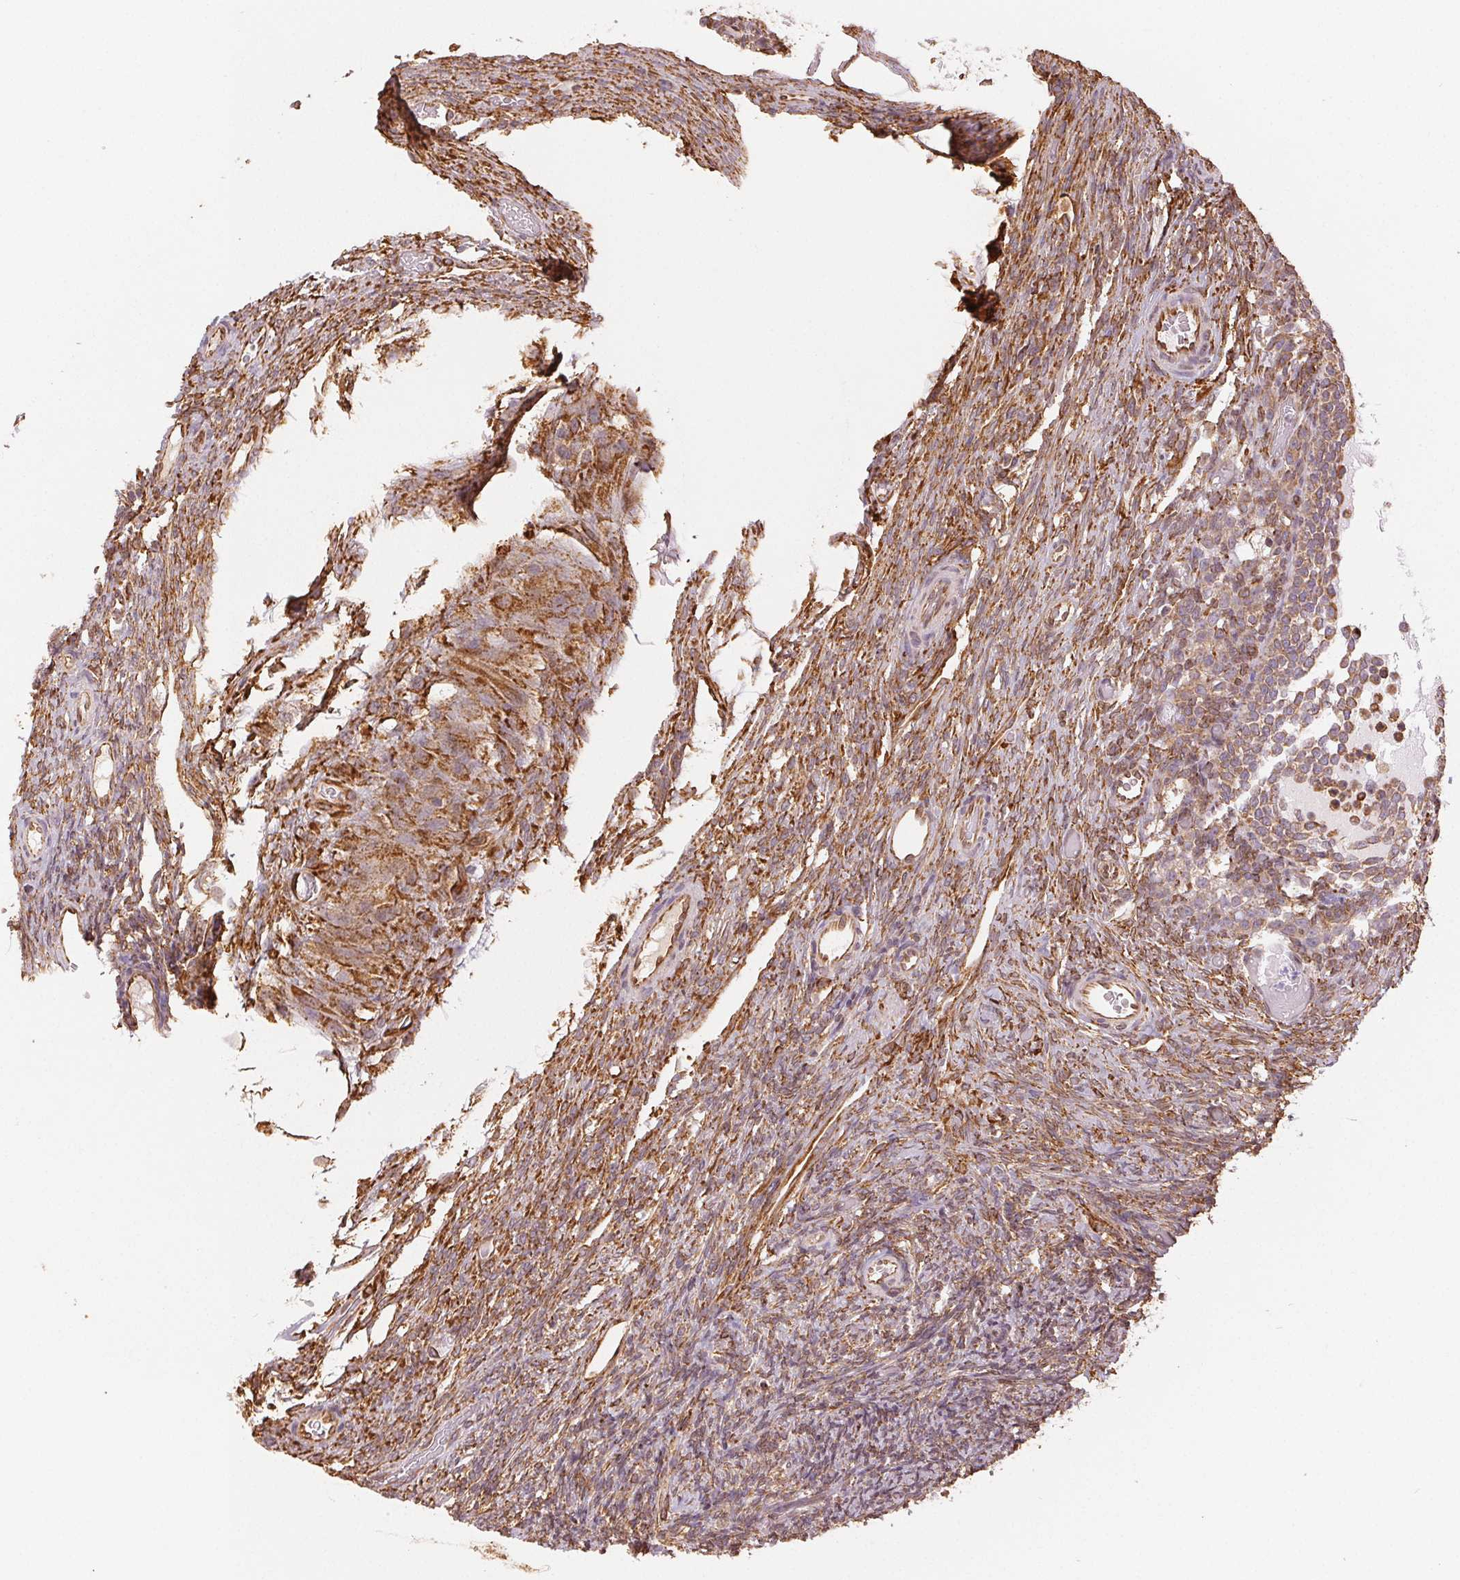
{"staining": {"intensity": "moderate", "quantity": "<25%", "location": "cytoplasmic/membranous"}, "tissue": "ovary", "cell_type": "Ovarian stroma cells", "image_type": "normal", "snomed": [{"axis": "morphology", "description": "Normal tissue, NOS"}, {"axis": "topography", "description": "Ovary"}], "caption": "Protein analysis of normal ovary demonstrates moderate cytoplasmic/membranous staining in about <25% of ovarian stroma cells.", "gene": "RCN3", "patient": {"sex": "female", "age": 34}}